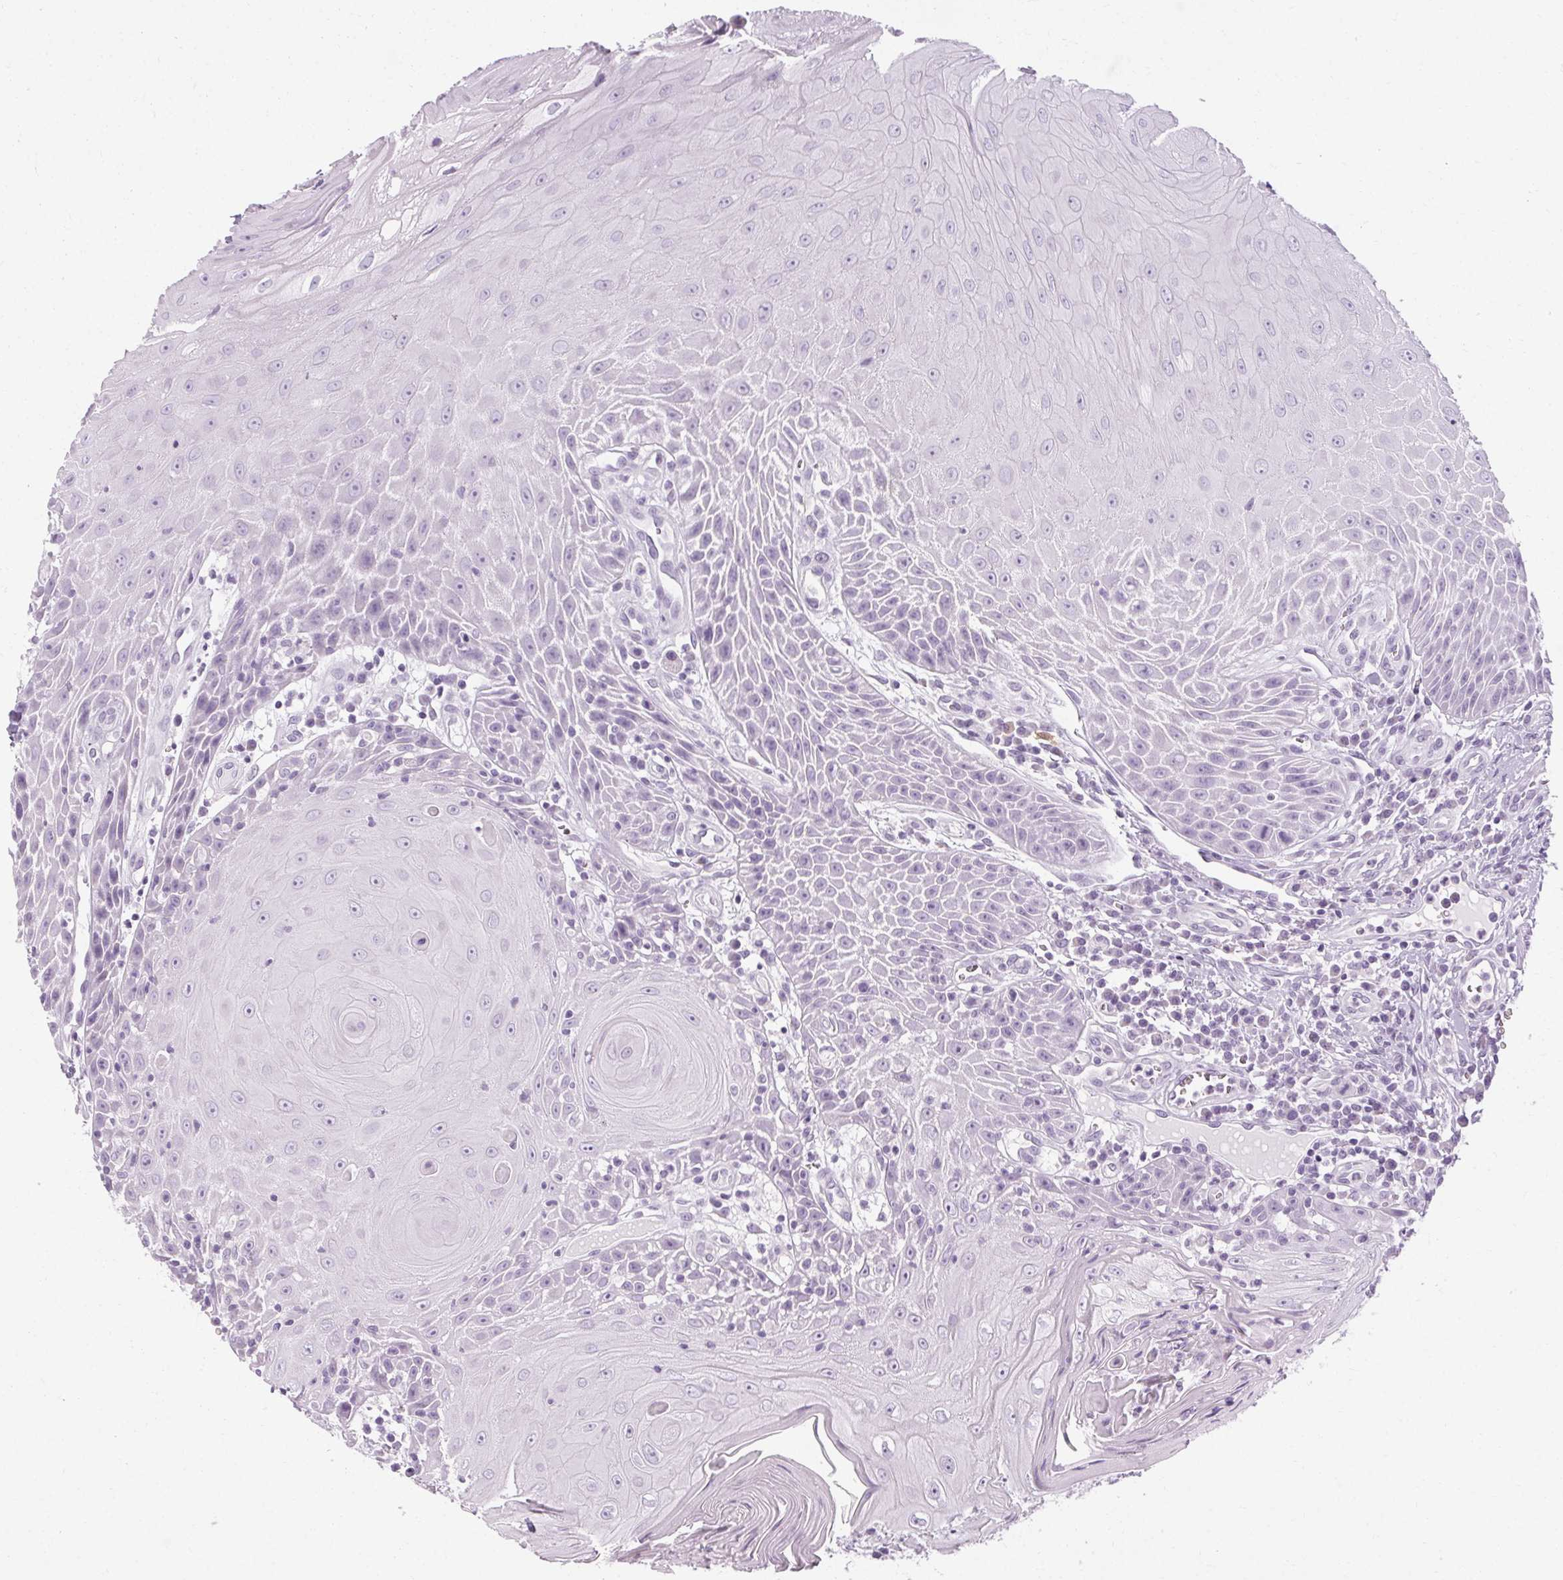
{"staining": {"intensity": "negative", "quantity": "none", "location": "none"}, "tissue": "head and neck cancer", "cell_type": "Tumor cells", "image_type": "cancer", "snomed": [{"axis": "morphology", "description": "Squamous cell carcinoma, NOS"}, {"axis": "topography", "description": "Head-Neck"}], "caption": "High magnification brightfield microscopy of head and neck cancer (squamous cell carcinoma) stained with DAB (3,3'-diaminobenzidine) (brown) and counterstained with hematoxylin (blue): tumor cells show no significant expression.", "gene": "POMC", "patient": {"sex": "male", "age": 52}}